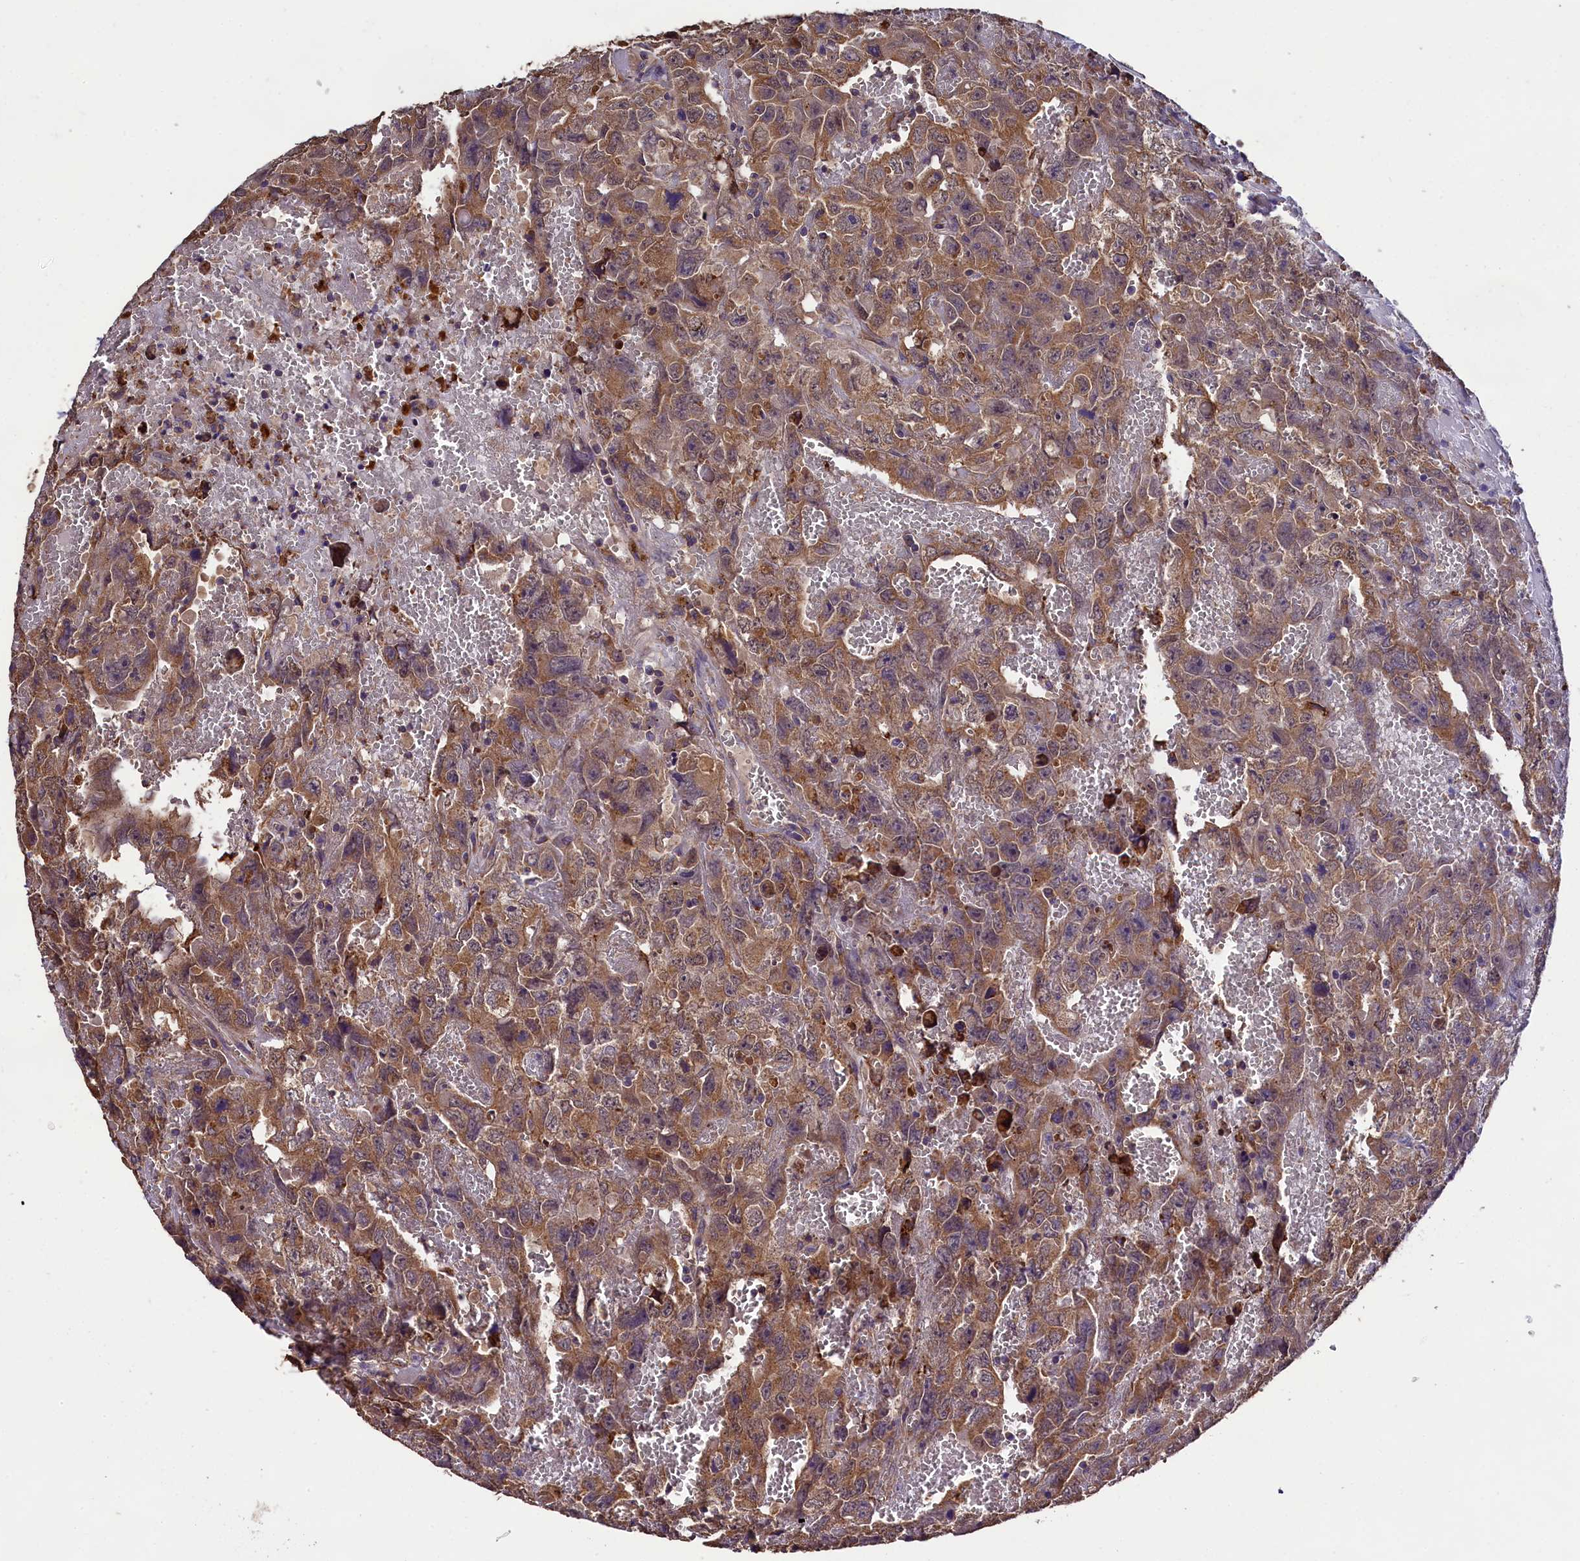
{"staining": {"intensity": "moderate", "quantity": "25%-75%", "location": "cytoplasmic/membranous"}, "tissue": "testis cancer", "cell_type": "Tumor cells", "image_type": "cancer", "snomed": [{"axis": "morphology", "description": "Carcinoma, Embryonal, NOS"}, {"axis": "topography", "description": "Testis"}], "caption": "DAB (3,3'-diaminobenzidine) immunohistochemical staining of testis cancer reveals moderate cytoplasmic/membranous protein expression in about 25%-75% of tumor cells.", "gene": "ENKD1", "patient": {"sex": "male", "age": 45}}